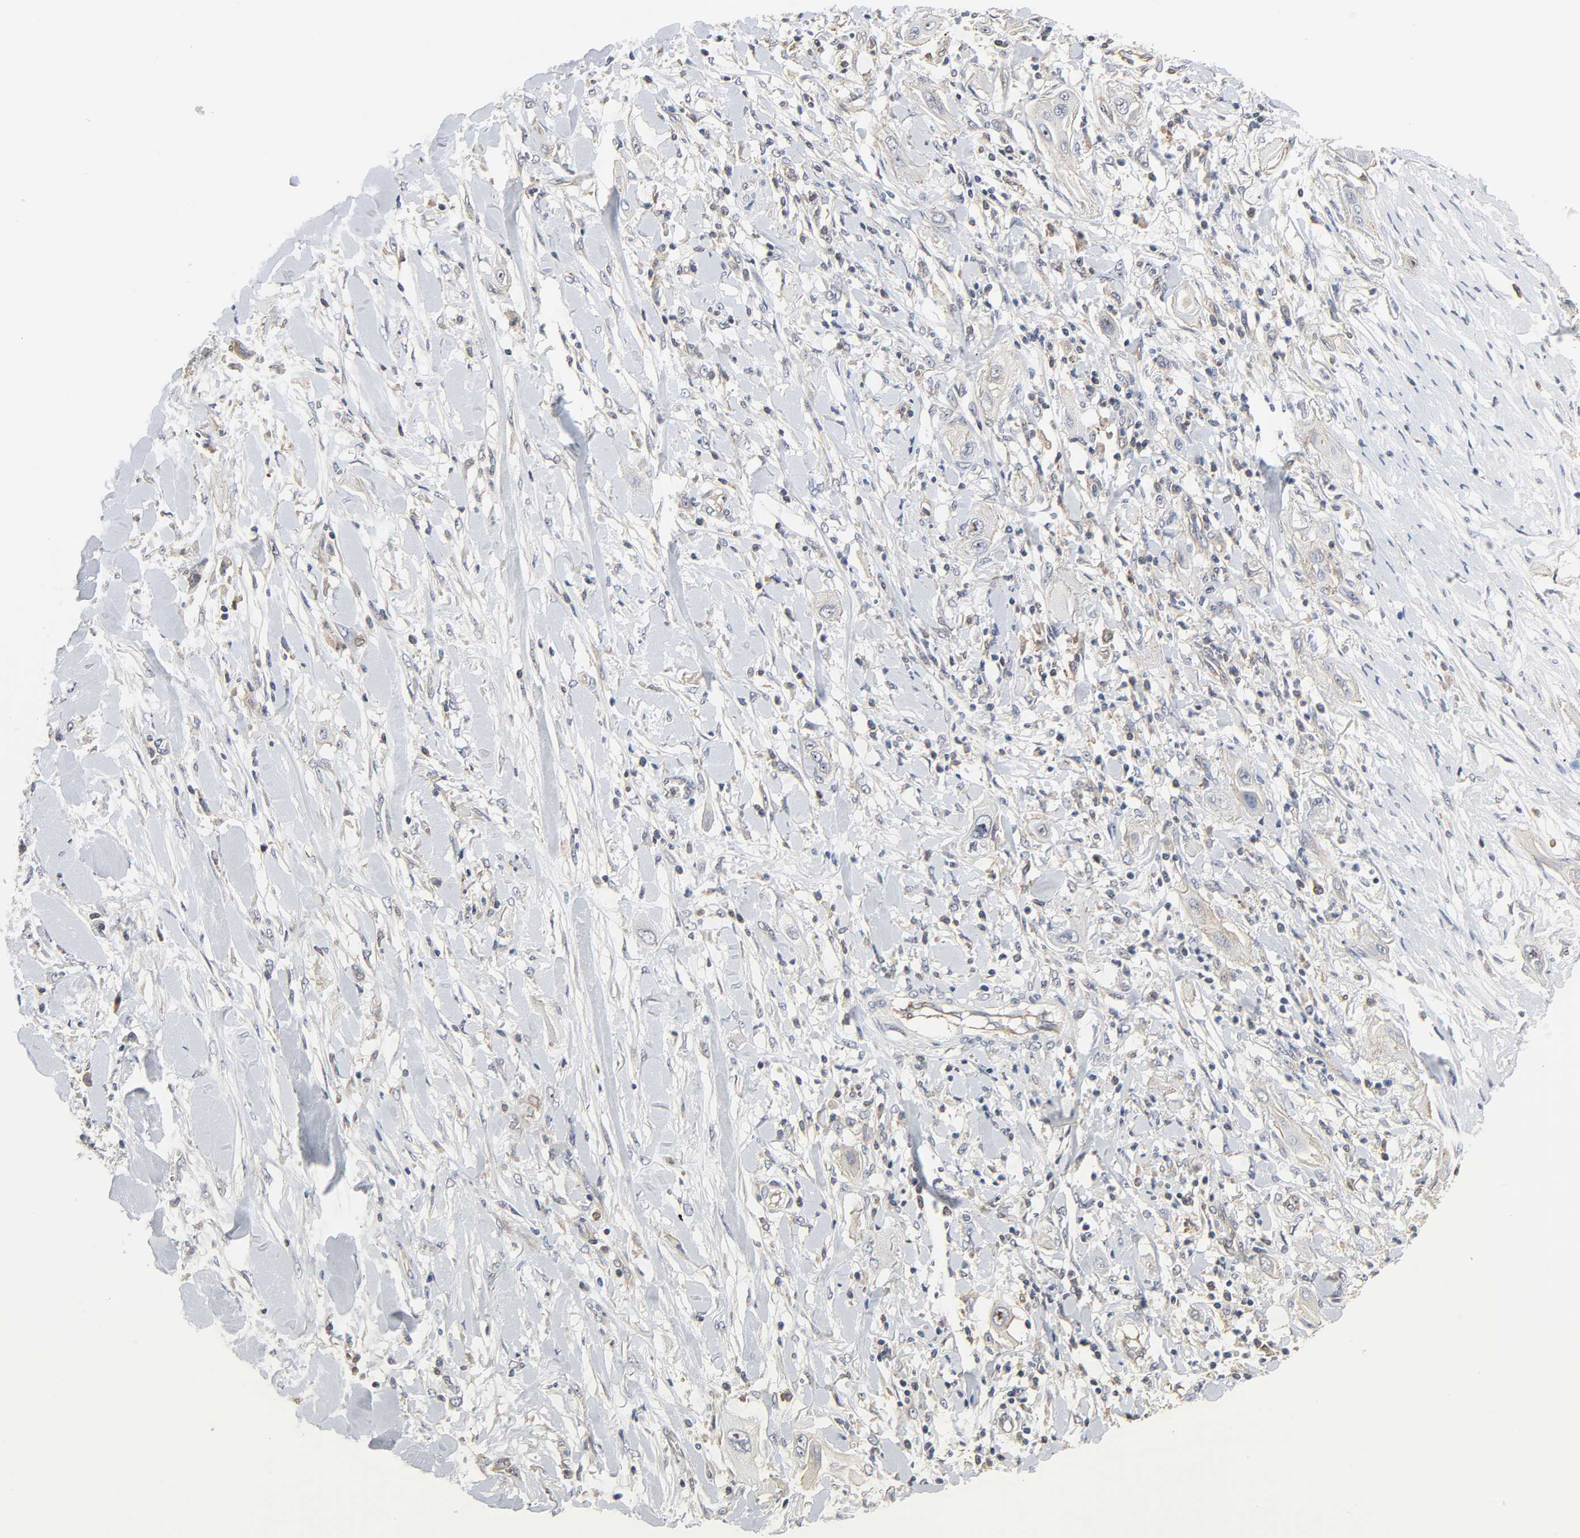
{"staining": {"intensity": "weak", "quantity": "25%-75%", "location": "cytoplasmic/membranous,nuclear"}, "tissue": "lung cancer", "cell_type": "Tumor cells", "image_type": "cancer", "snomed": [{"axis": "morphology", "description": "Squamous cell carcinoma, NOS"}, {"axis": "topography", "description": "Lung"}], "caption": "Tumor cells reveal low levels of weak cytoplasmic/membranous and nuclear staining in about 25%-75% of cells in squamous cell carcinoma (lung). (DAB = brown stain, brightfield microscopy at high magnification).", "gene": "DDX10", "patient": {"sex": "female", "age": 47}}